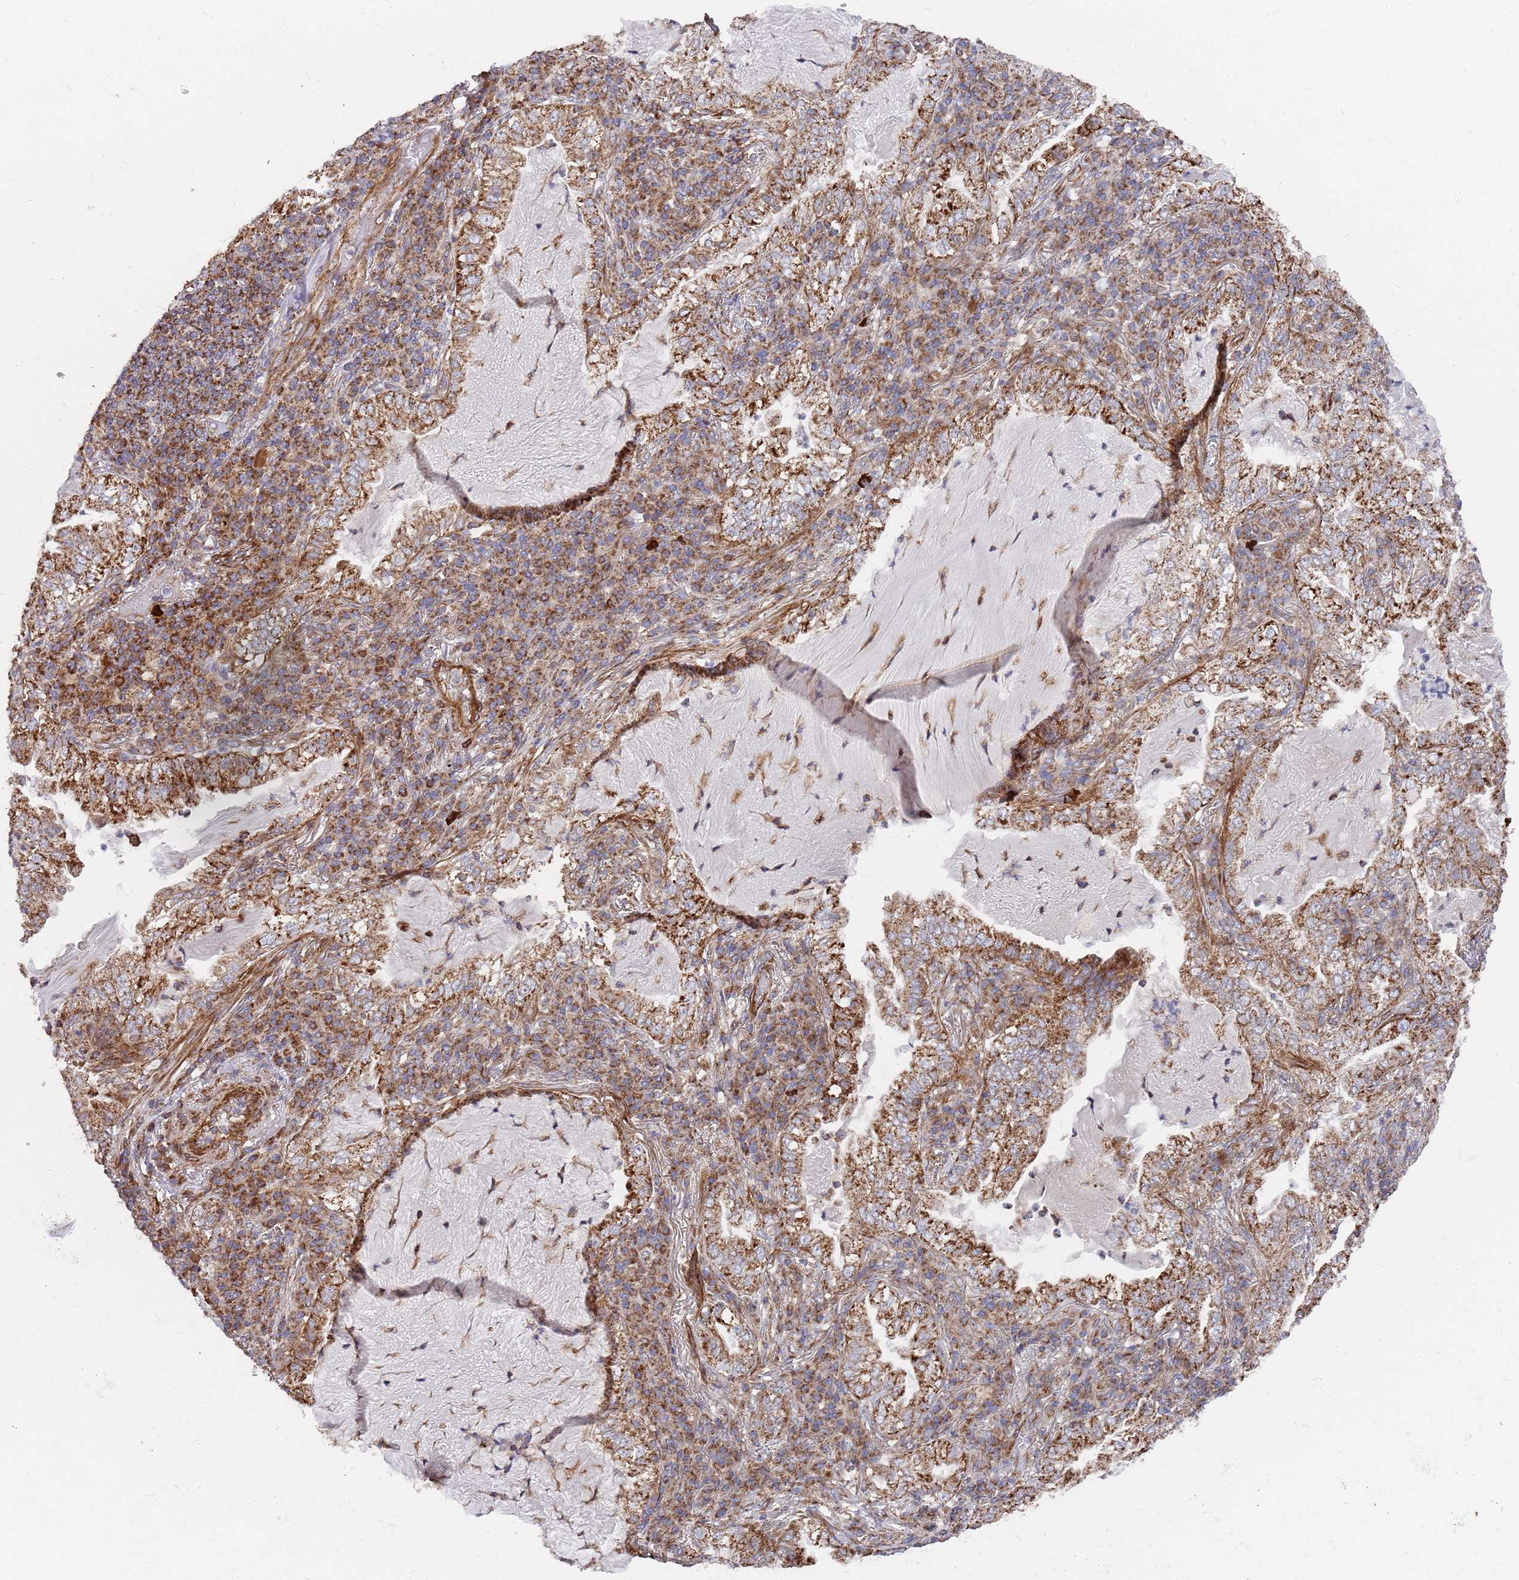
{"staining": {"intensity": "moderate", "quantity": ">75%", "location": "cytoplasmic/membranous"}, "tissue": "lung cancer", "cell_type": "Tumor cells", "image_type": "cancer", "snomed": [{"axis": "morphology", "description": "Adenocarcinoma, NOS"}, {"axis": "topography", "description": "Lung"}], "caption": "Human lung cancer (adenocarcinoma) stained with a brown dye demonstrates moderate cytoplasmic/membranous positive positivity in about >75% of tumor cells.", "gene": "WDFY3", "patient": {"sex": "female", "age": 73}}